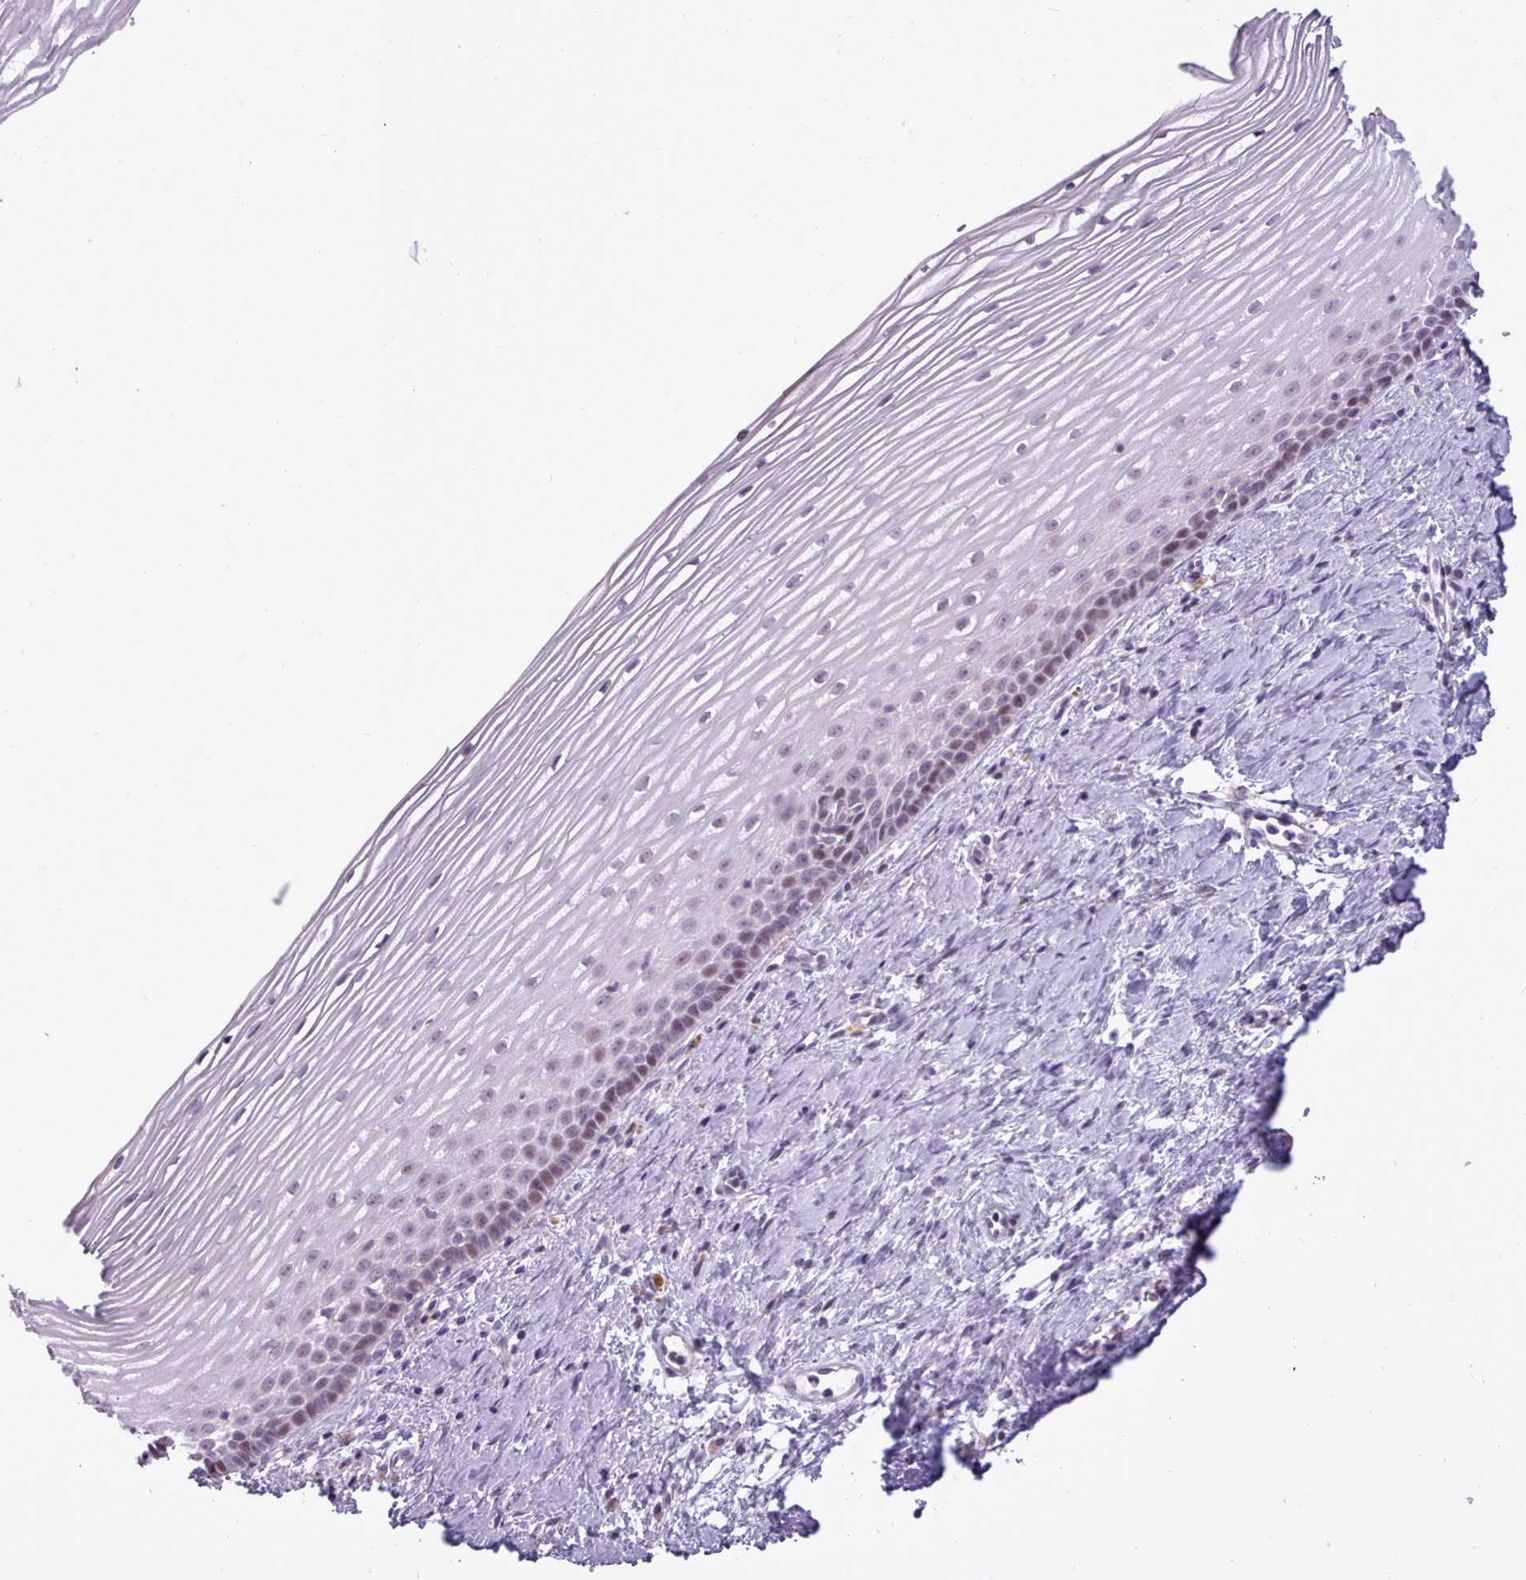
{"staining": {"intensity": "negative", "quantity": "none", "location": "none"}, "tissue": "cervix", "cell_type": "Glandular cells", "image_type": "normal", "snomed": [{"axis": "morphology", "description": "Normal tissue, NOS"}, {"axis": "topography", "description": "Cervix"}], "caption": "An IHC histopathology image of normal cervix is shown. There is no staining in glandular cells of cervix. (Stains: DAB IHC with hematoxylin counter stain, Microscopy: brightfield microscopy at high magnification).", "gene": "BDKRB2", "patient": {"sex": "female", "age": 47}}